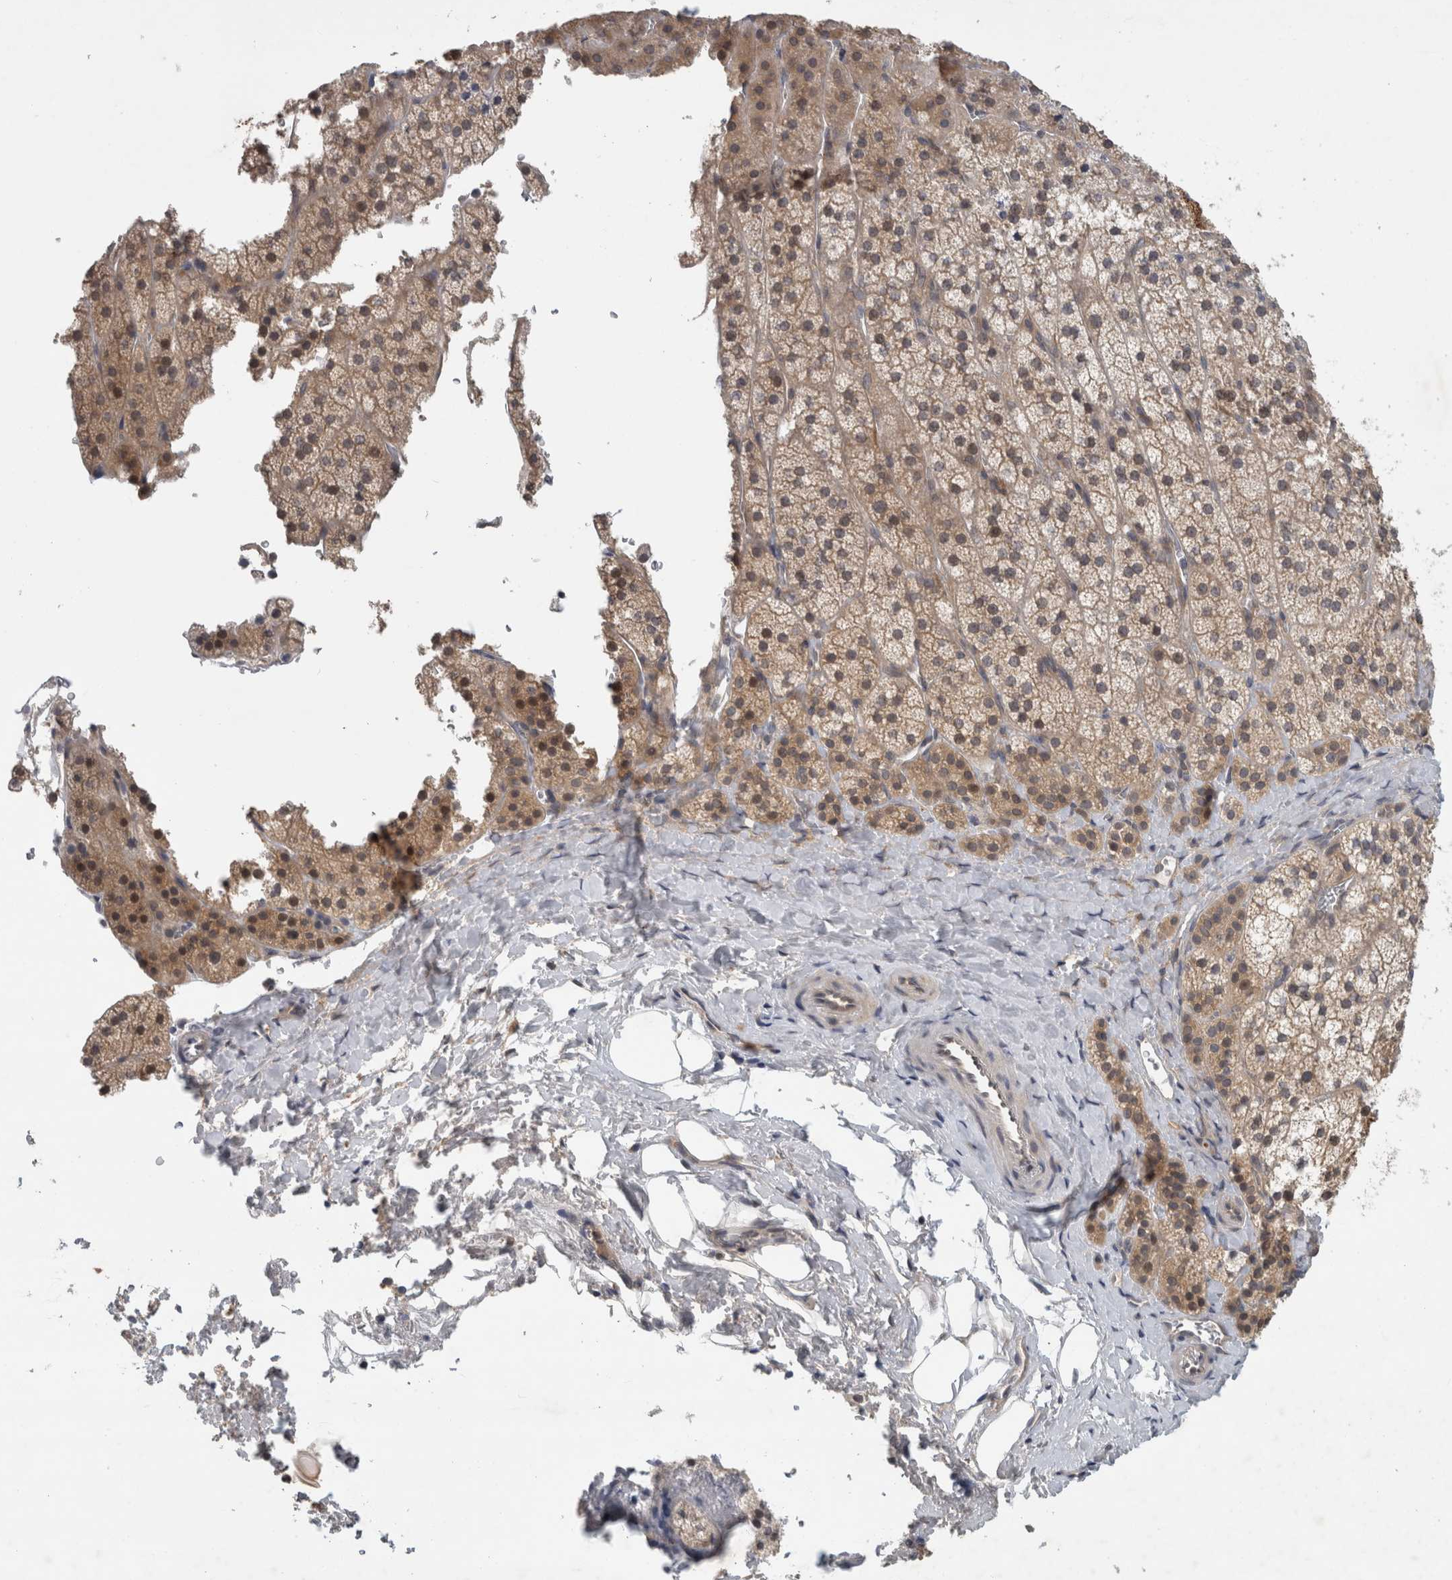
{"staining": {"intensity": "moderate", "quantity": ">75%", "location": "cytoplasmic/membranous"}, "tissue": "adrenal gland", "cell_type": "Glandular cells", "image_type": "normal", "snomed": [{"axis": "morphology", "description": "Normal tissue, NOS"}, {"axis": "topography", "description": "Adrenal gland"}], "caption": "Brown immunohistochemical staining in unremarkable adrenal gland exhibits moderate cytoplasmic/membranous expression in about >75% of glandular cells.", "gene": "AASDHPPT", "patient": {"sex": "female", "age": 44}}